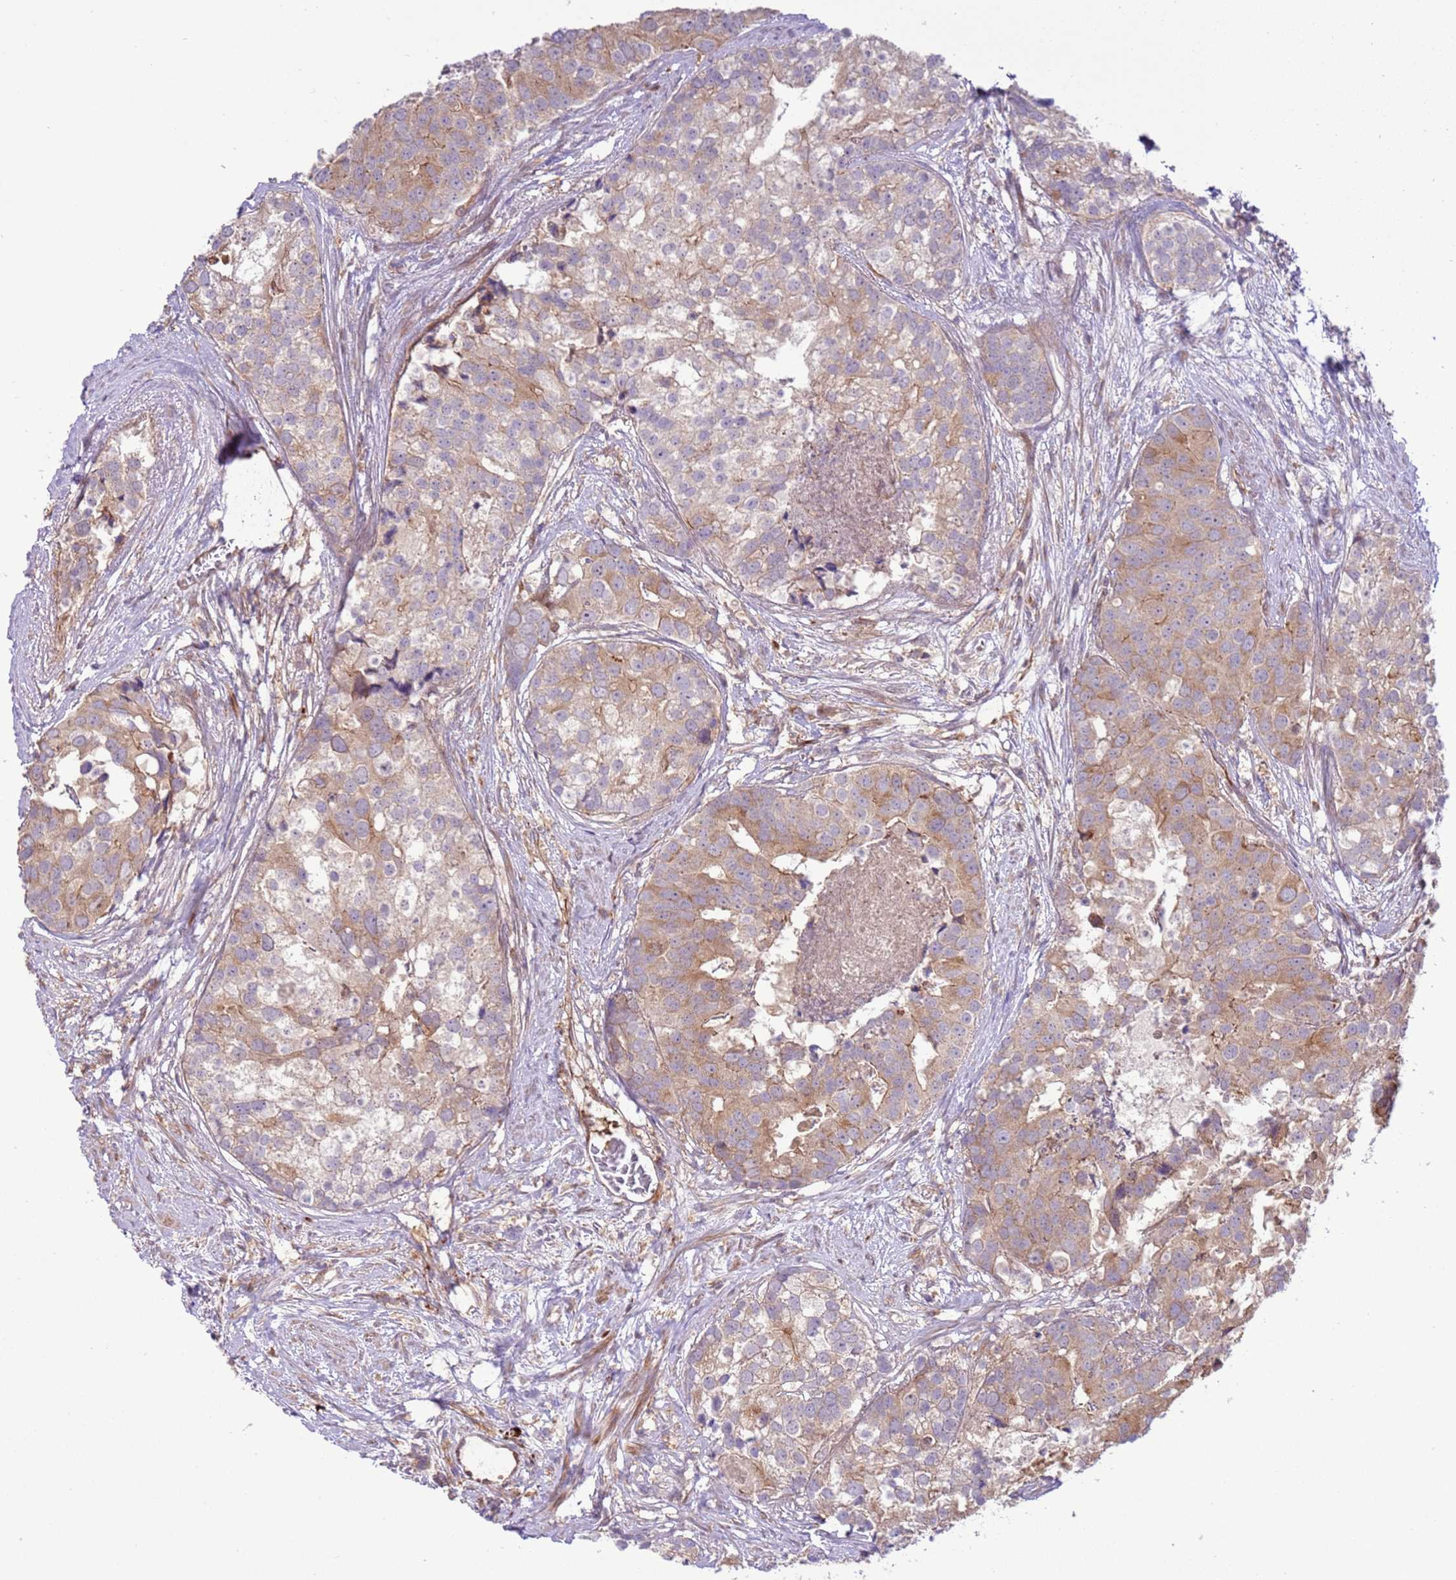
{"staining": {"intensity": "moderate", "quantity": "<25%", "location": "cytoplasmic/membranous"}, "tissue": "prostate cancer", "cell_type": "Tumor cells", "image_type": "cancer", "snomed": [{"axis": "morphology", "description": "Adenocarcinoma, High grade"}, {"axis": "topography", "description": "Prostate"}], "caption": "Immunohistochemistry (IHC) of human prostate cancer (high-grade adenocarcinoma) demonstrates low levels of moderate cytoplasmic/membranous staining in approximately <25% of tumor cells.", "gene": "ZNF624", "patient": {"sex": "male", "age": 62}}